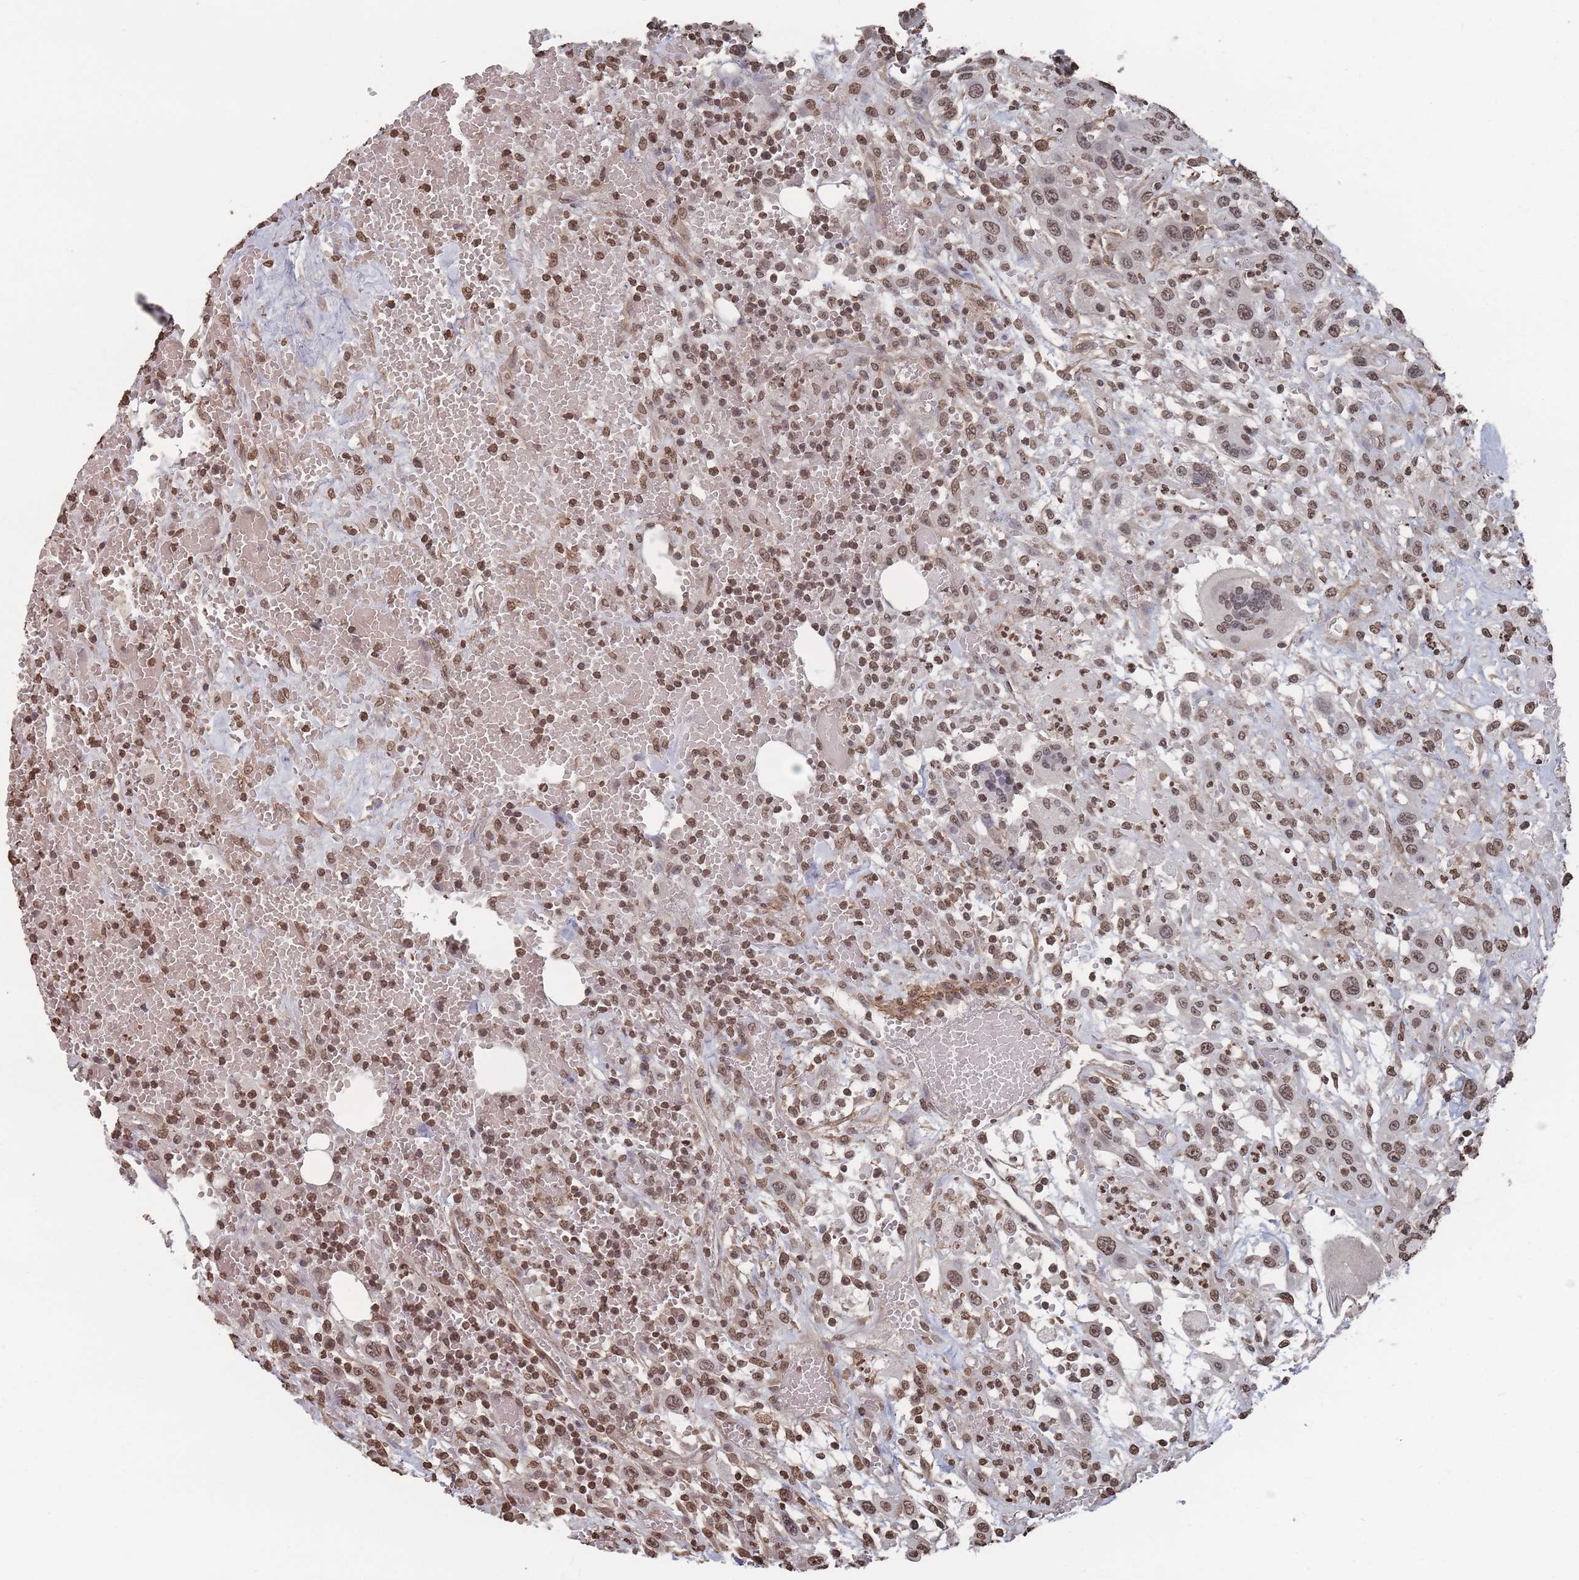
{"staining": {"intensity": "moderate", "quantity": ">75%", "location": "nuclear"}, "tissue": "head and neck cancer", "cell_type": "Tumor cells", "image_type": "cancer", "snomed": [{"axis": "morphology", "description": "Squamous cell carcinoma, NOS"}, {"axis": "topography", "description": "Head-Neck"}], "caption": "This histopathology image shows immunohistochemistry (IHC) staining of head and neck cancer, with medium moderate nuclear positivity in about >75% of tumor cells.", "gene": "PLEKHG5", "patient": {"sex": "male", "age": 81}}